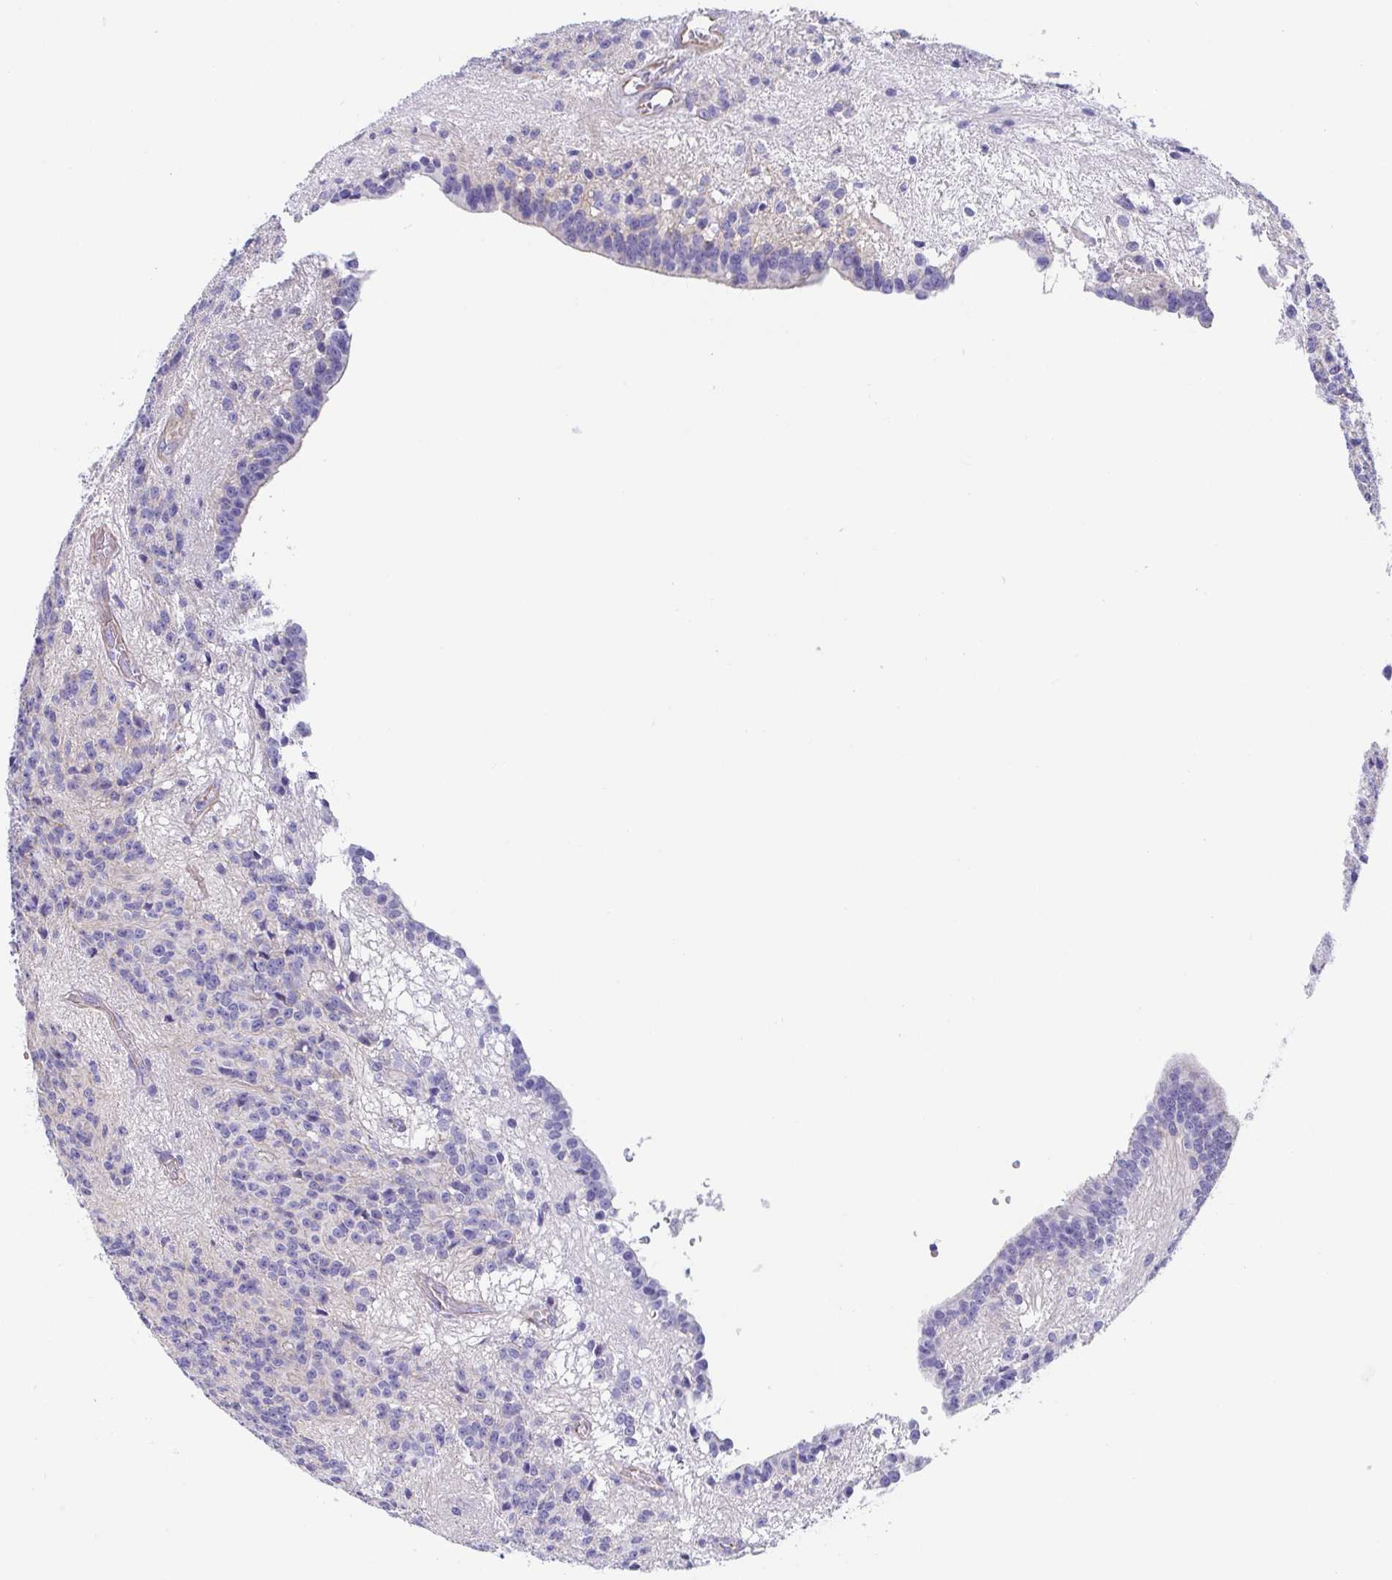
{"staining": {"intensity": "negative", "quantity": "none", "location": "none"}, "tissue": "glioma", "cell_type": "Tumor cells", "image_type": "cancer", "snomed": [{"axis": "morphology", "description": "Glioma, malignant, Low grade"}, {"axis": "topography", "description": "Brain"}], "caption": "Low-grade glioma (malignant) was stained to show a protein in brown. There is no significant positivity in tumor cells.", "gene": "TRAM2", "patient": {"sex": "male", "age": 31}}